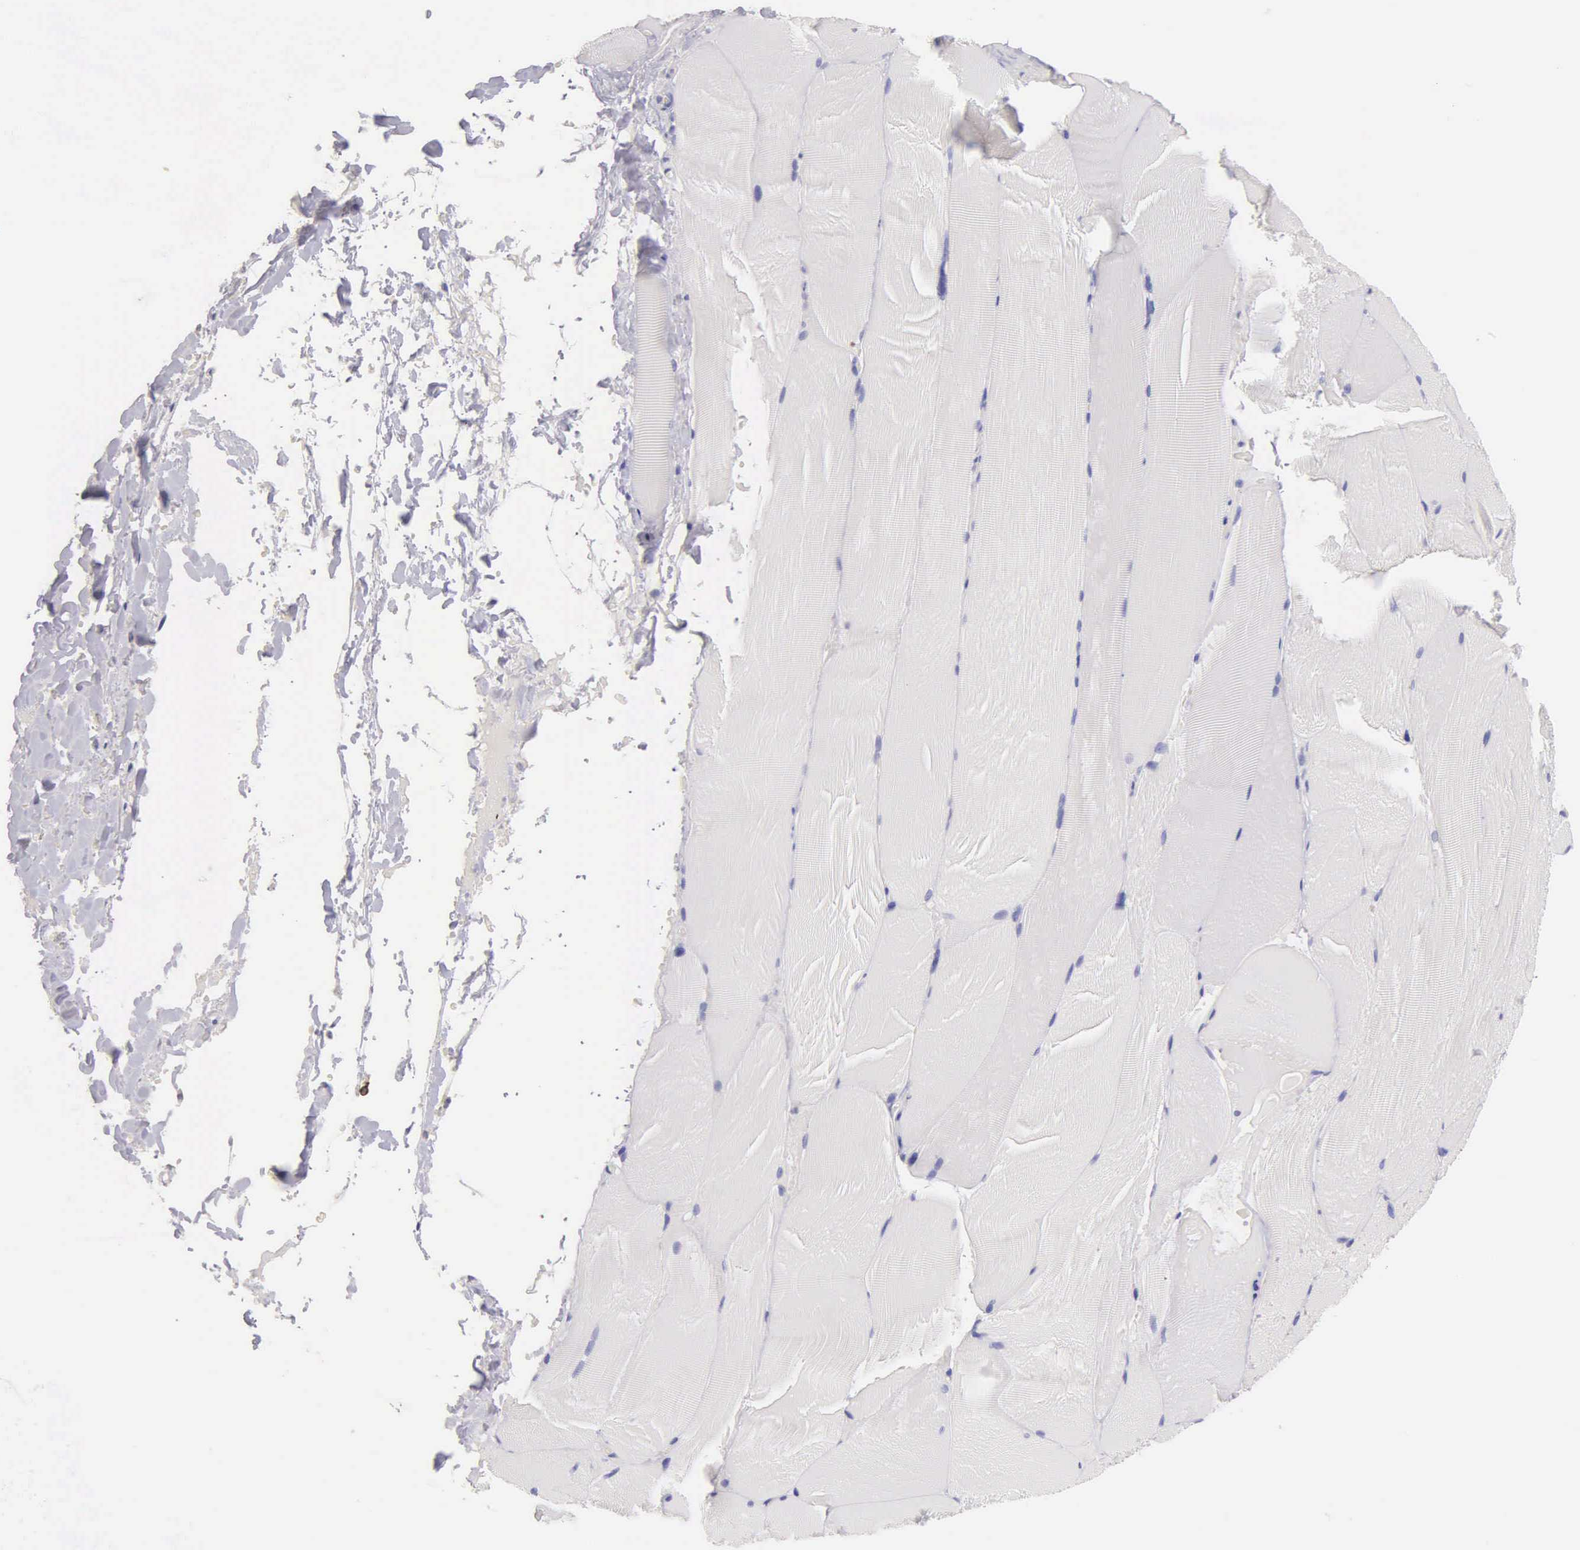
{"staining": {"intensity": "negative", "quantity": "none", "location": "none"}, "tissue": "skeletal muscle", "cell_type": "Myocytes", "image_type": "normal", "snomed": [{"axis": "morphology", "description": "Normal tissue, NOS"}, {"axis": "topography", "description": "Skeletal muscle"}], "caption": "IHC micrograph of normal skeletal muscle: human skeletal muscle stained with DAB shows no significant protein staining in myocytes.", "gene": "KRT14", "patient": {"sex": "male", "age": 71}}